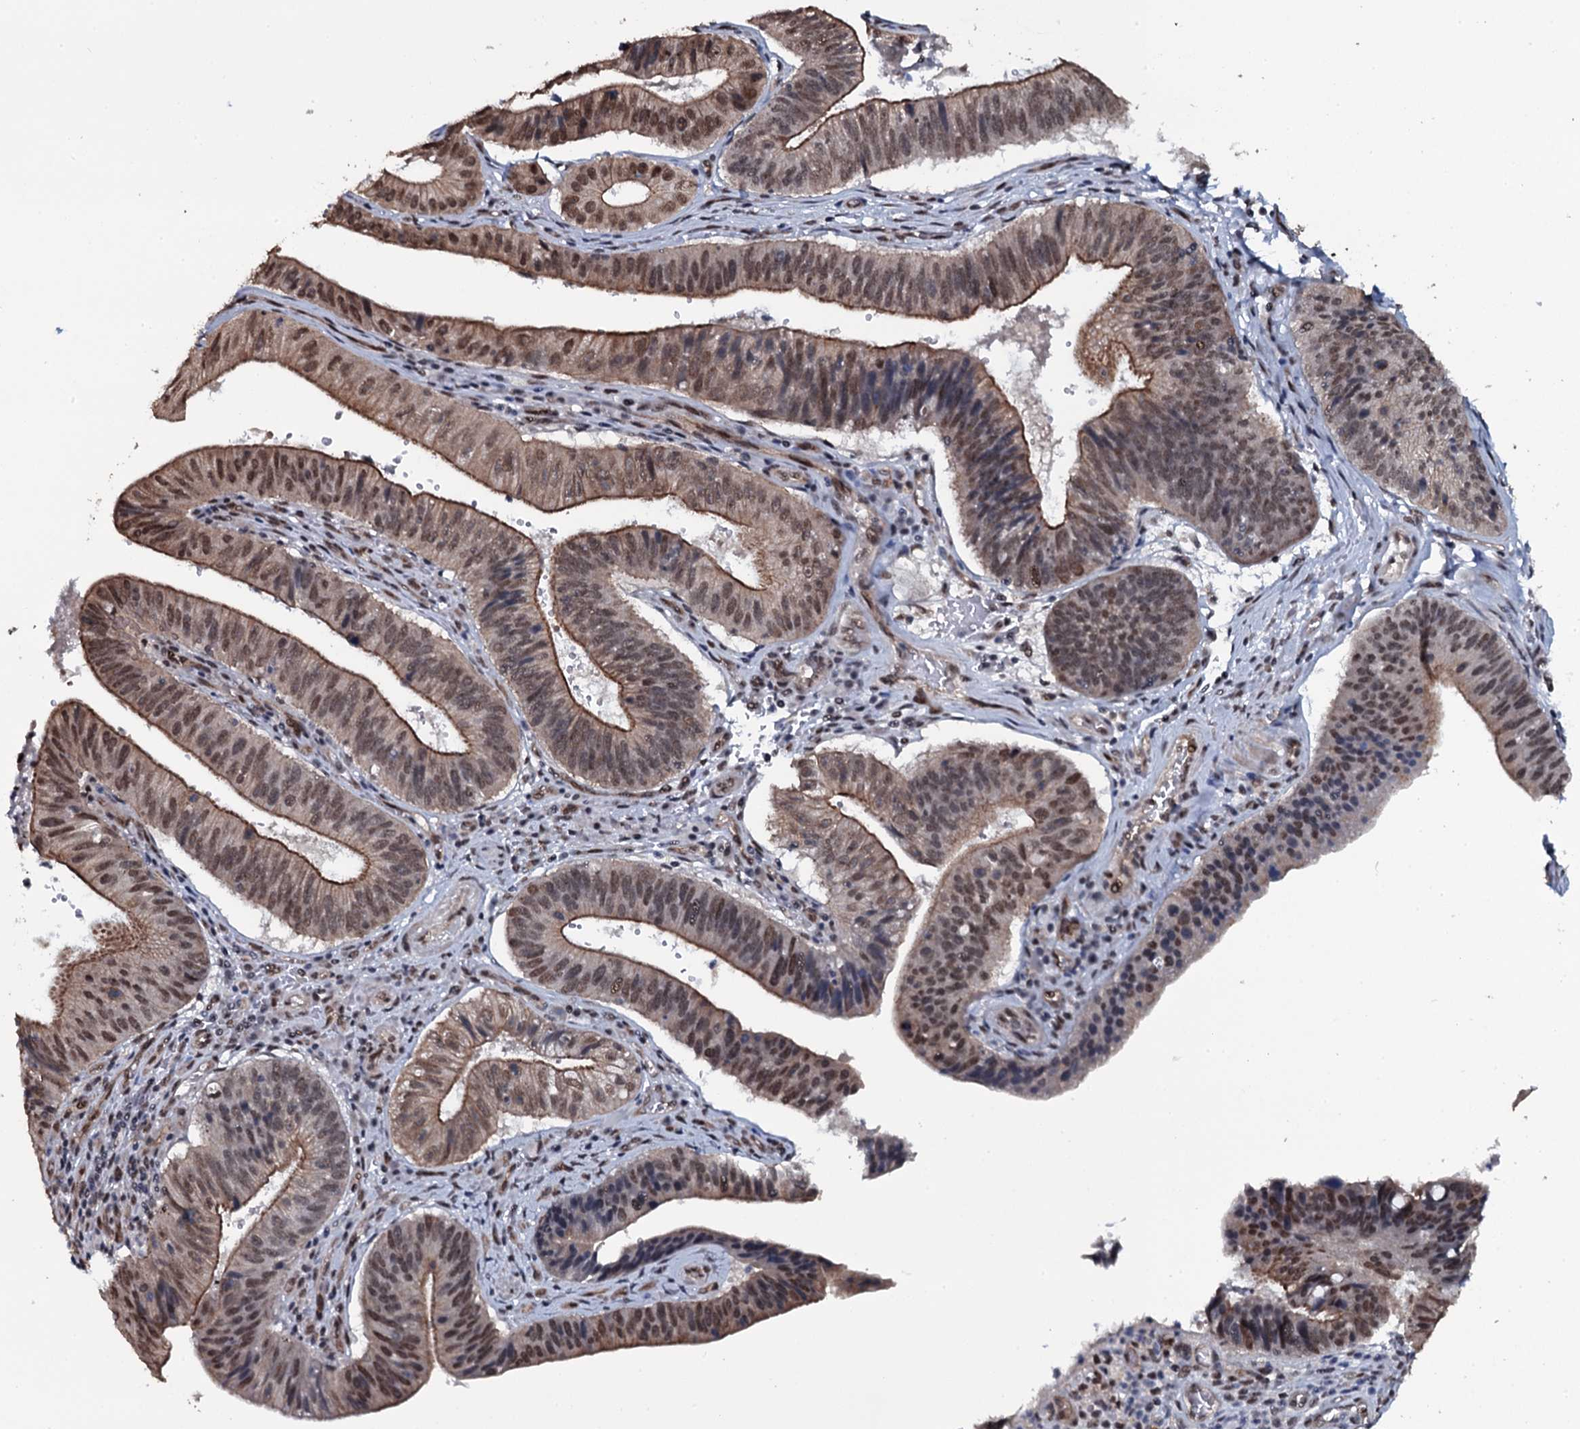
{"staining": {"intensity": "moderate", "quantity": ">75%", "location": "cytoplasmic/membranous,nuclear"}, "tissue": "stomach cancer", "cell_type": "Tumor cells", "image_type": "cancer", "snomed": [{"axis": "morphology", "description": "Adenocarcinoma, NOS"}, {"axis": "topography", "description": "Stomach"}], "caption": "An immunohistochemistry (IHC) photomicrograph of tumor tissue is shown. Protein staining in brown shows moderate cytoplasmic/membranous and nuclear positivity in stomach cancer within tumor cells.", "gene": "SH2D4B", "patient": {"sex": "male", "age": 59}}